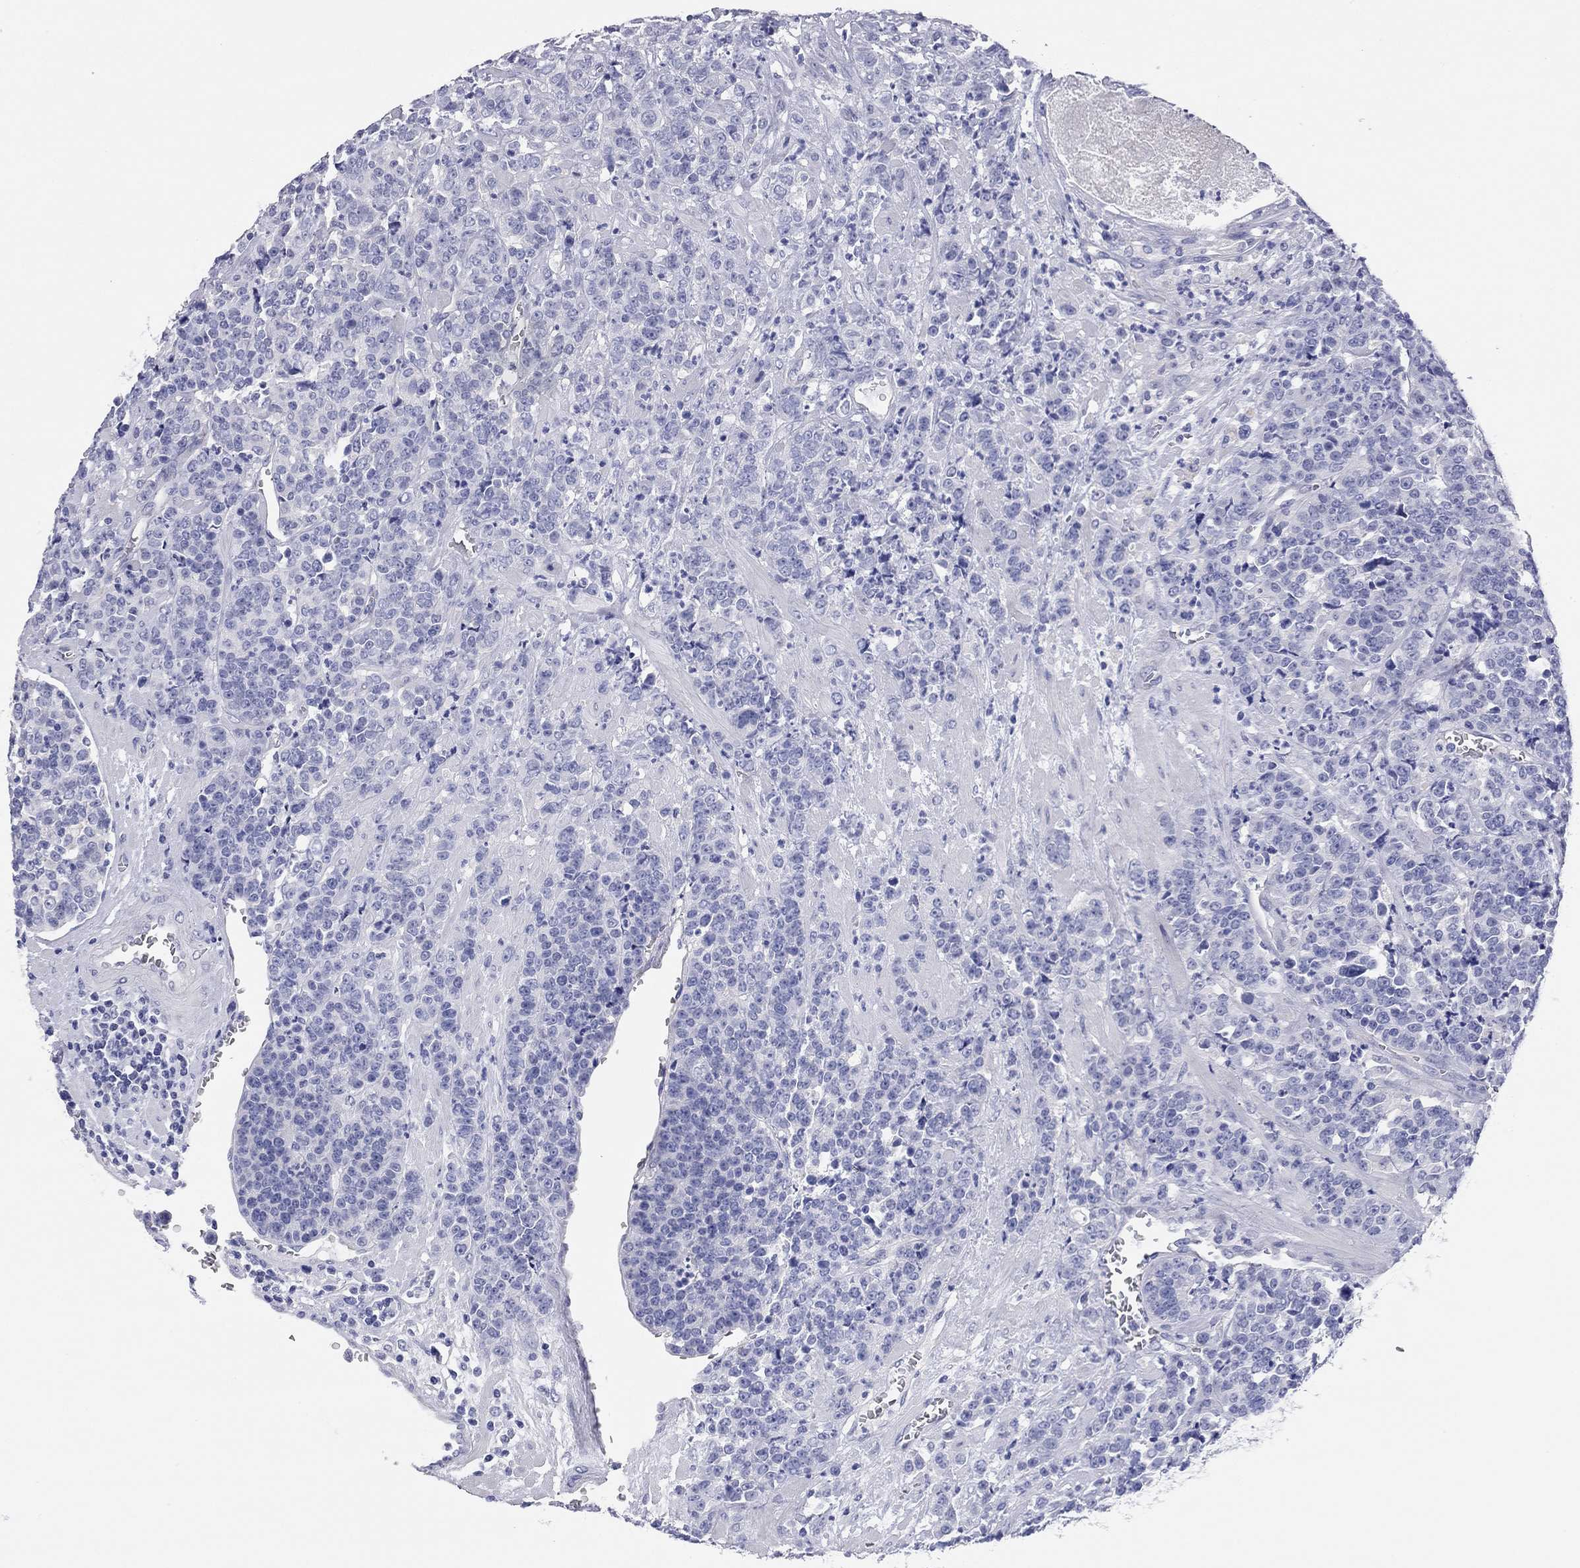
{"staining": {"intensity": "negative", "quantity": "none", "location": "none"}, "tissue": "prostate cancer", "cell_type": "Tumor cells", "image_type": "cancer", "snomed": [{"axis": "morphology", "description": "Adenocarcinoma, NOS"}, {"axis": "topography", "description": "Prostate"}], "caption": "Immunohistochemistry (IHC) photomicrograph of prostate cancer (adenocarcinoma) stained for a protein (brown), which reveals no expression in tumor cells.", "gene": "TMEM221", "patient": {"sex": "male", "age": 67}}